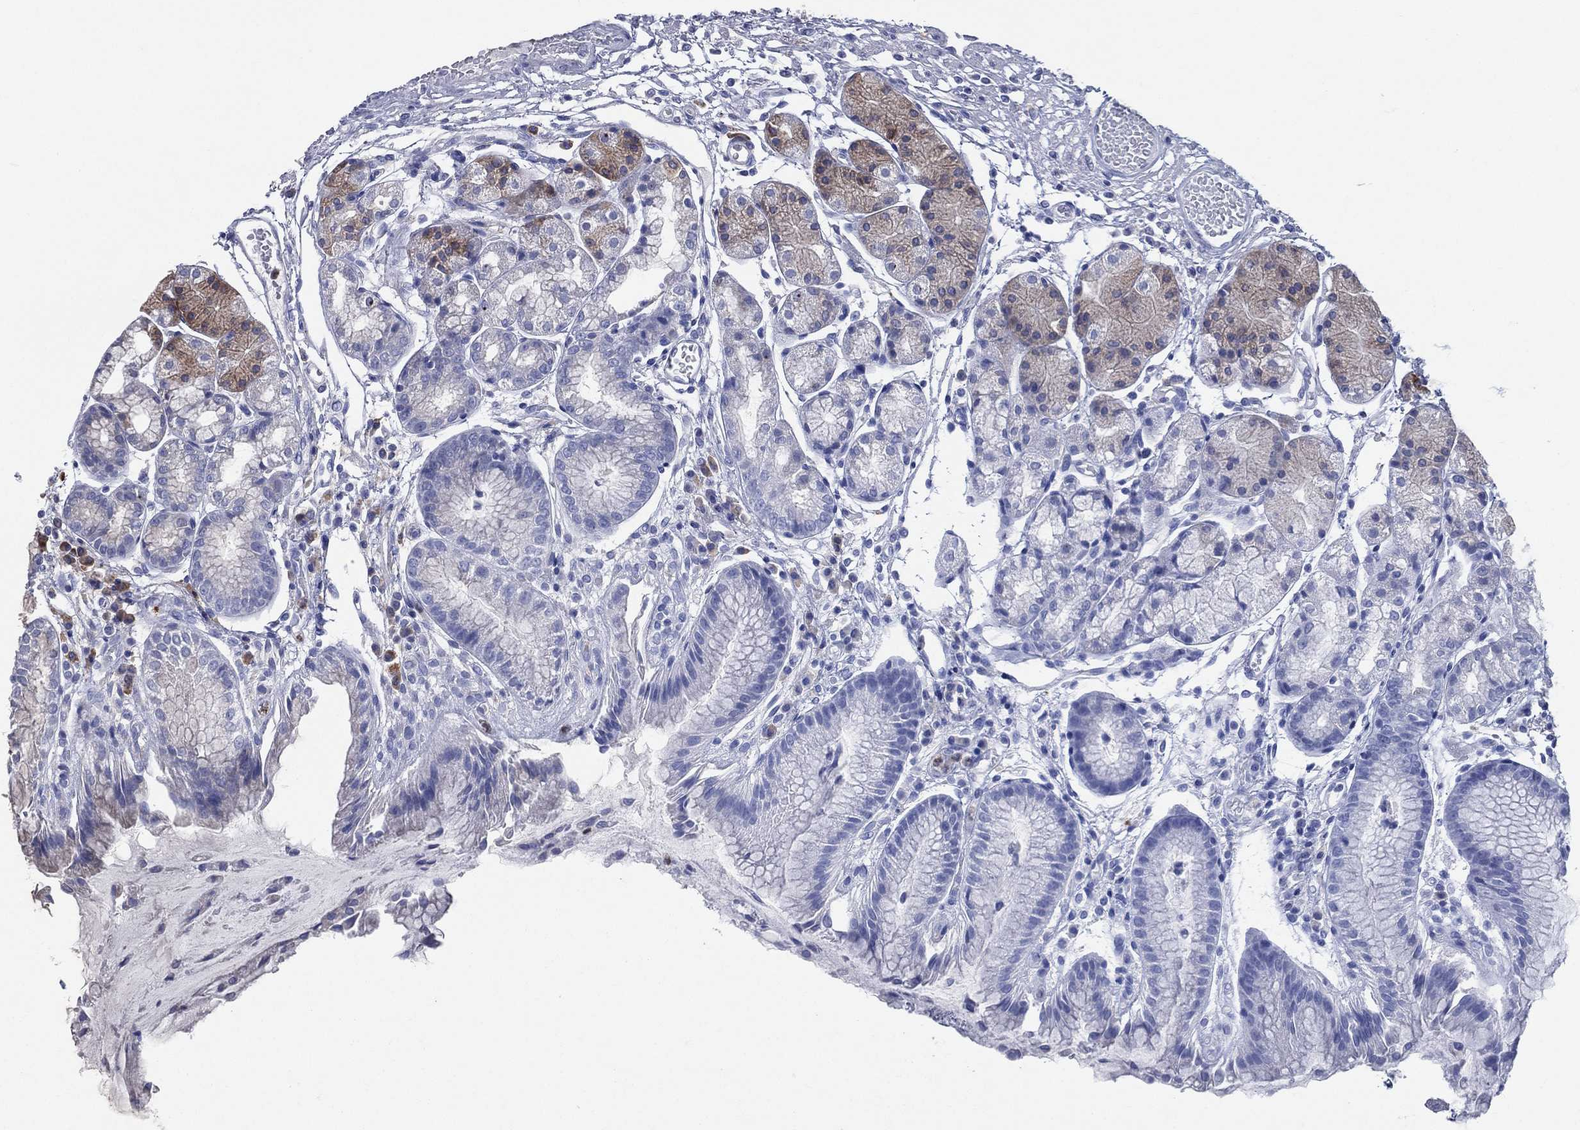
{"staining": {"intensity": "moderate", "quantity": "<25%", "location": "cytoplasmic/membranous"}, "tissue": "stomach", "cell_type": "Glandular cells", "image_type": "normal", "snomed": [{"axis": "morphology", "description": "Normal tissue, NOS"}, {"axis": "topography", "description": "Stomach, upper"}], "caption": "Glandular cells show low levels of moderate cytoplasmic/membranous expression in about <25% of cells in unremarkable stomach.", "gene": "CCDC159", "patient": {"sex": "male", "age": 72}}